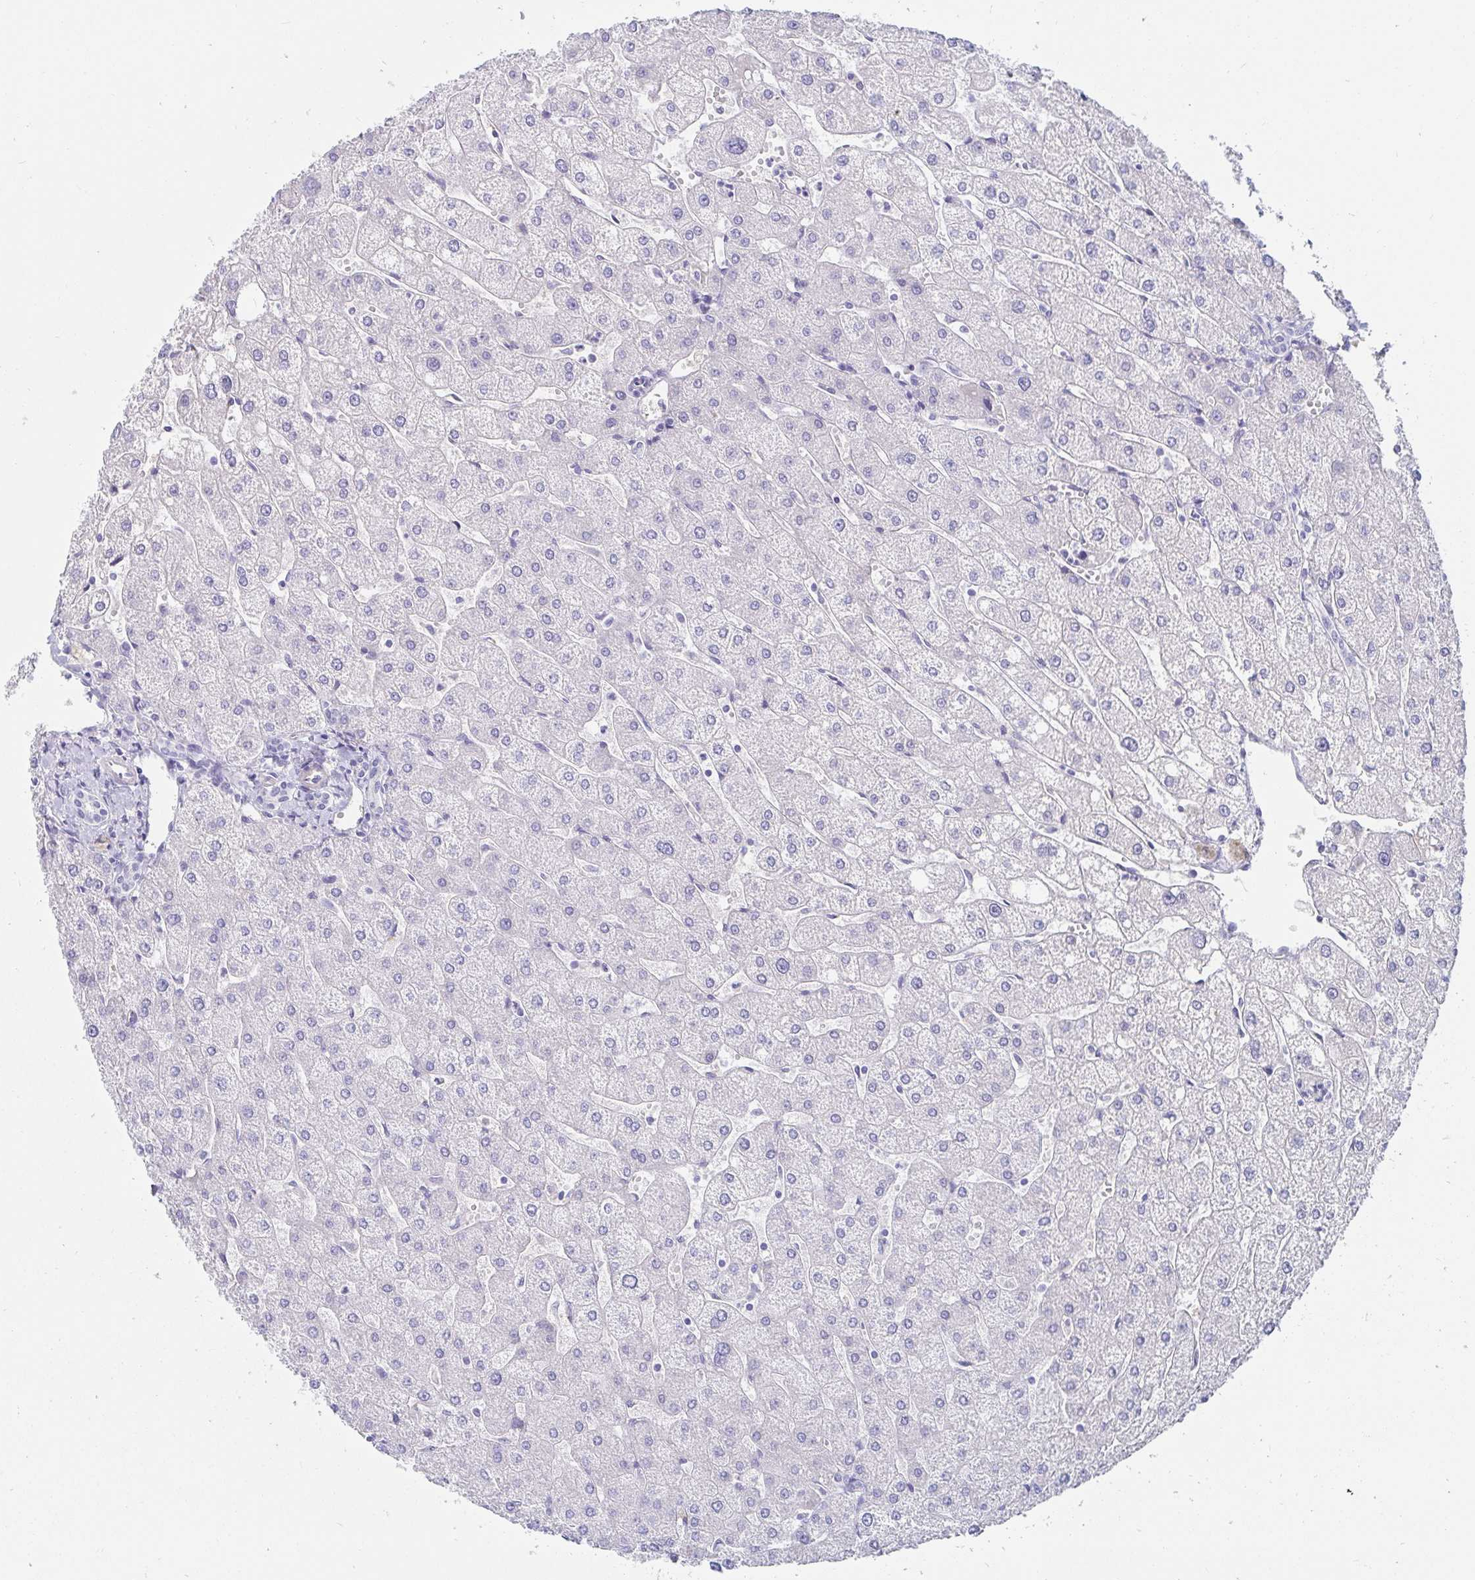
{"staining": {"intensity": "negative", "quantity": "none", "location": "none"}, "tissue": "liver", "cell_type": "Cholangiocytes", "image_type": "normal", "snomed": [{"axis": "morphology", "description": "Normal tissue, NOS"}, {"axis": "topography", "description": "Liver"}], "caption": "This is an IHC histopathology image of normal human liver. There is no staining in cholangiocytes.", "gene": "C4orf17", "patient": {"sex": "male", "age": 67}}